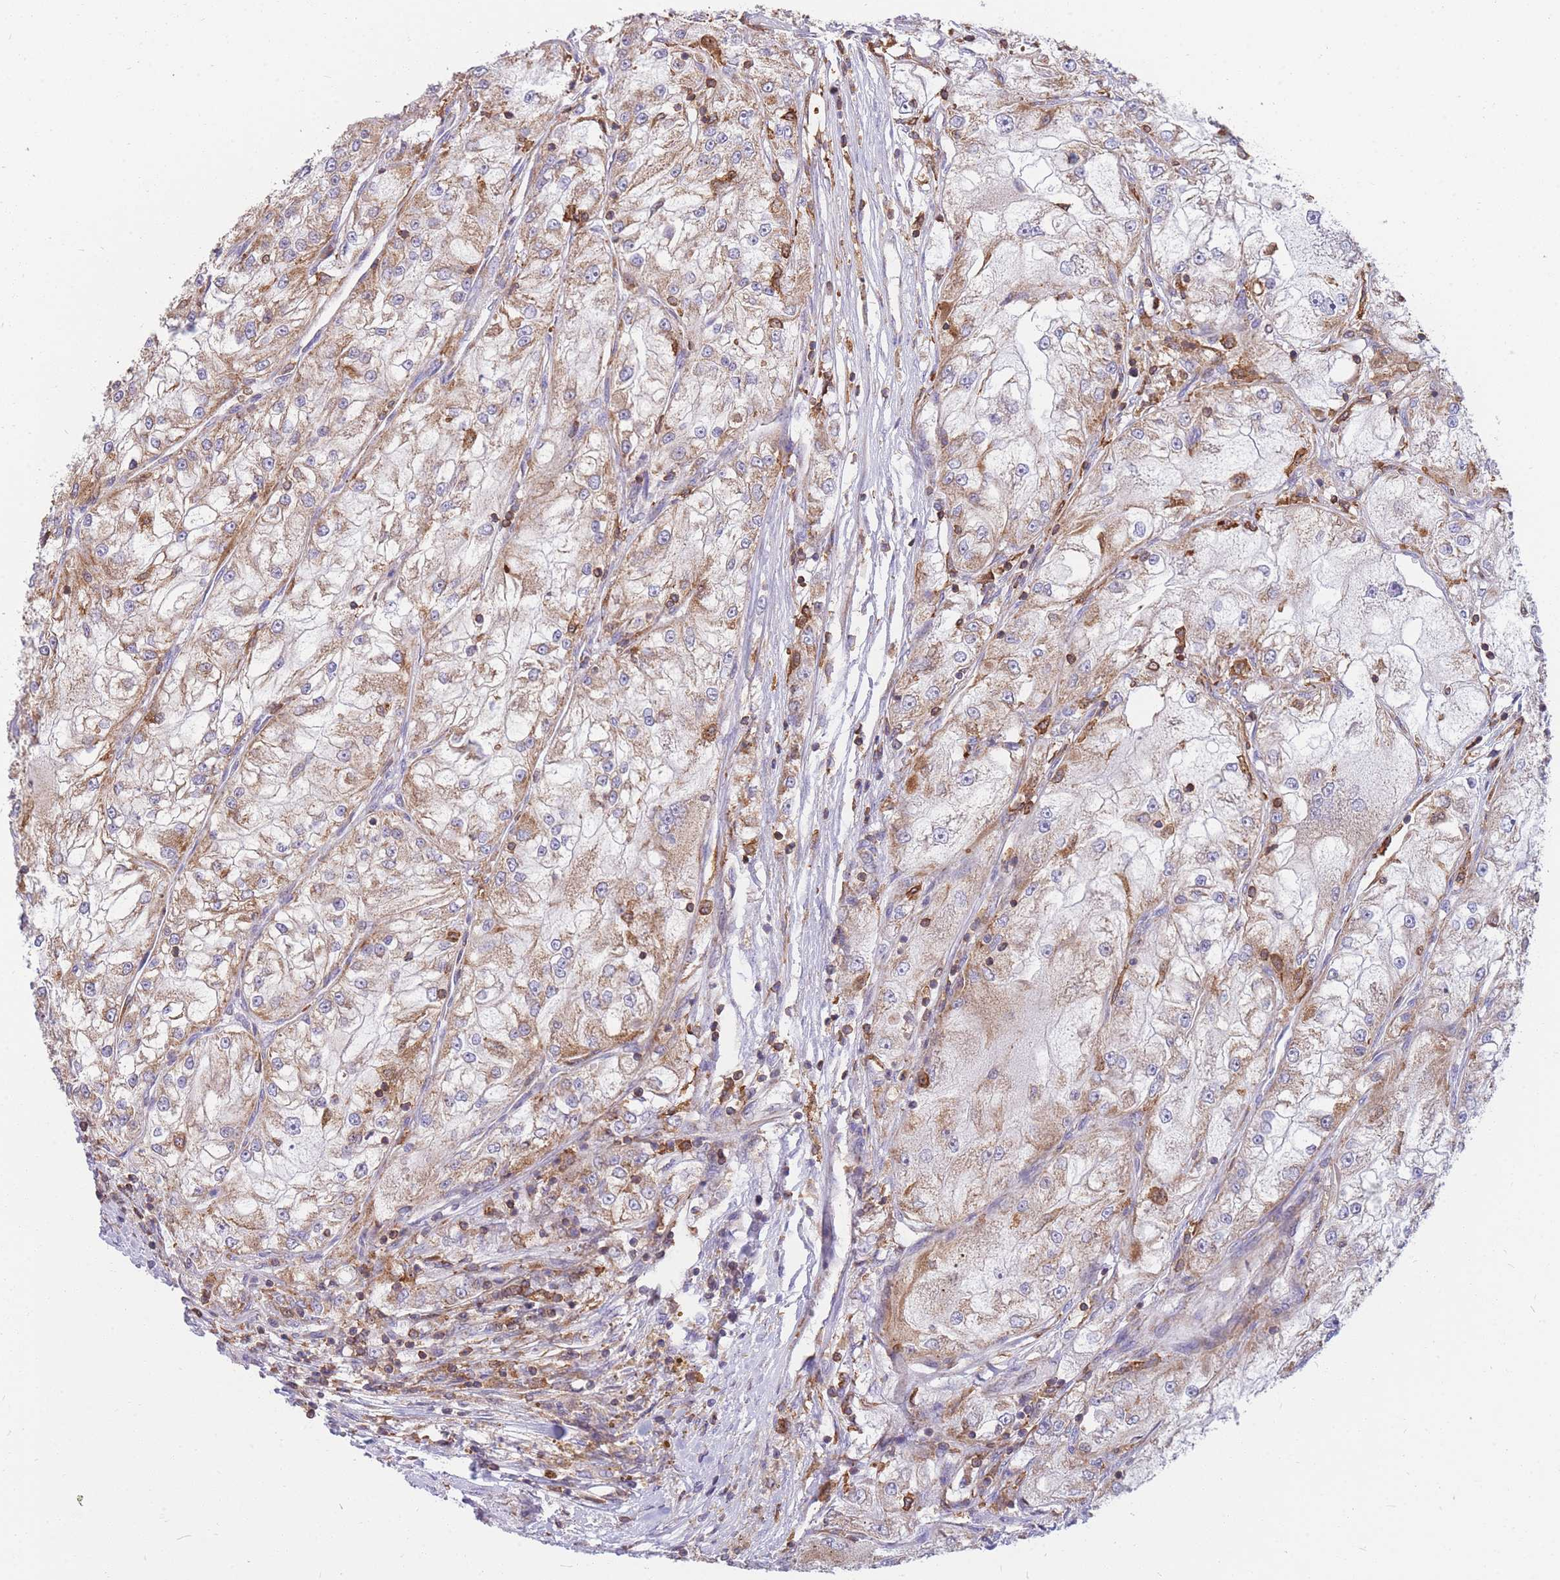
{"staining": {"intensity": "moderate", "quantity": "25%-75%", "location": "cytoplasmic/membranous"}, "tissue": "renal cancer", "cell_type": "Tumor cells", "image_type": "cancer", "snomed": [{"axis": "morphology", "description": "Adenocarcinoma, NOS"}, {"axis": "topography", "description": "Kidney"}], "caption": "Immunohistochemistry staining of renal cancer, which exhibits medium levels of moderate cytoplasmic/membranous expression in approximately 25%-75% of tumor cells indicating moderate cytoplasmic/membranous protein staining. The staining was performed using DAB (brown) for protein detection and nuclei were counterstained in hematoxylin (blue).", "gene": "MRPL54", "patient": {"sex": "female", "age": 72}}